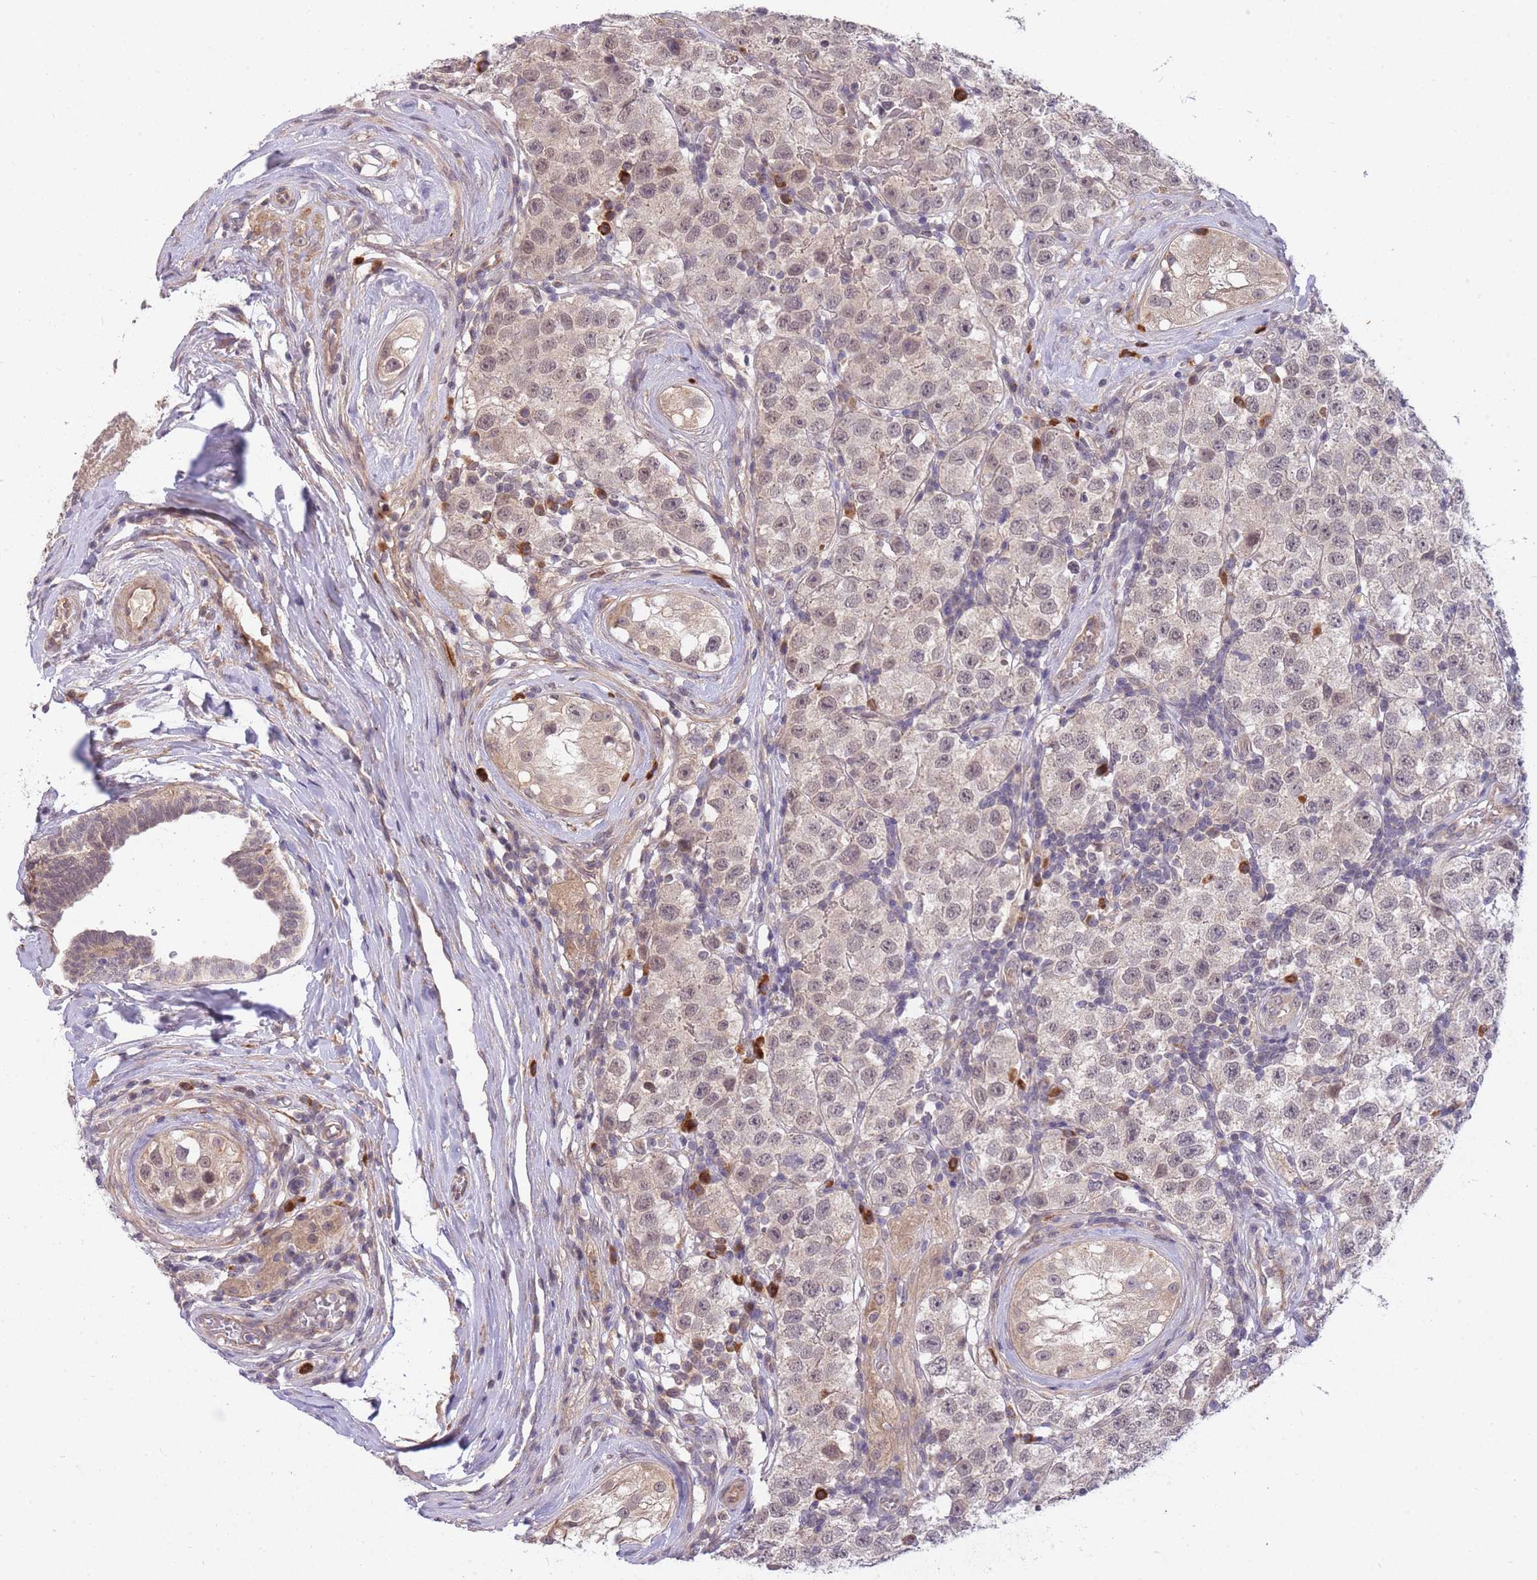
{"staining": {"intensity": "weak", "quantity": "25%-75%", "location": "nuclear"}, "tissue": "testis cancer", "cell_type": "Tumor cells", "image_type": "cancer", "snomed": [{"axis": "morphology", "description": "Seminoma, NOS"}, {"axis": "topography", "description": "Testis"}], "caption": "Tumor cells reveal low levels of weak nuclear staining in about 25%-75% of cells in testis cancer.", "gene": "SMC6", "patient": {"sex": "male", "age": 34}}